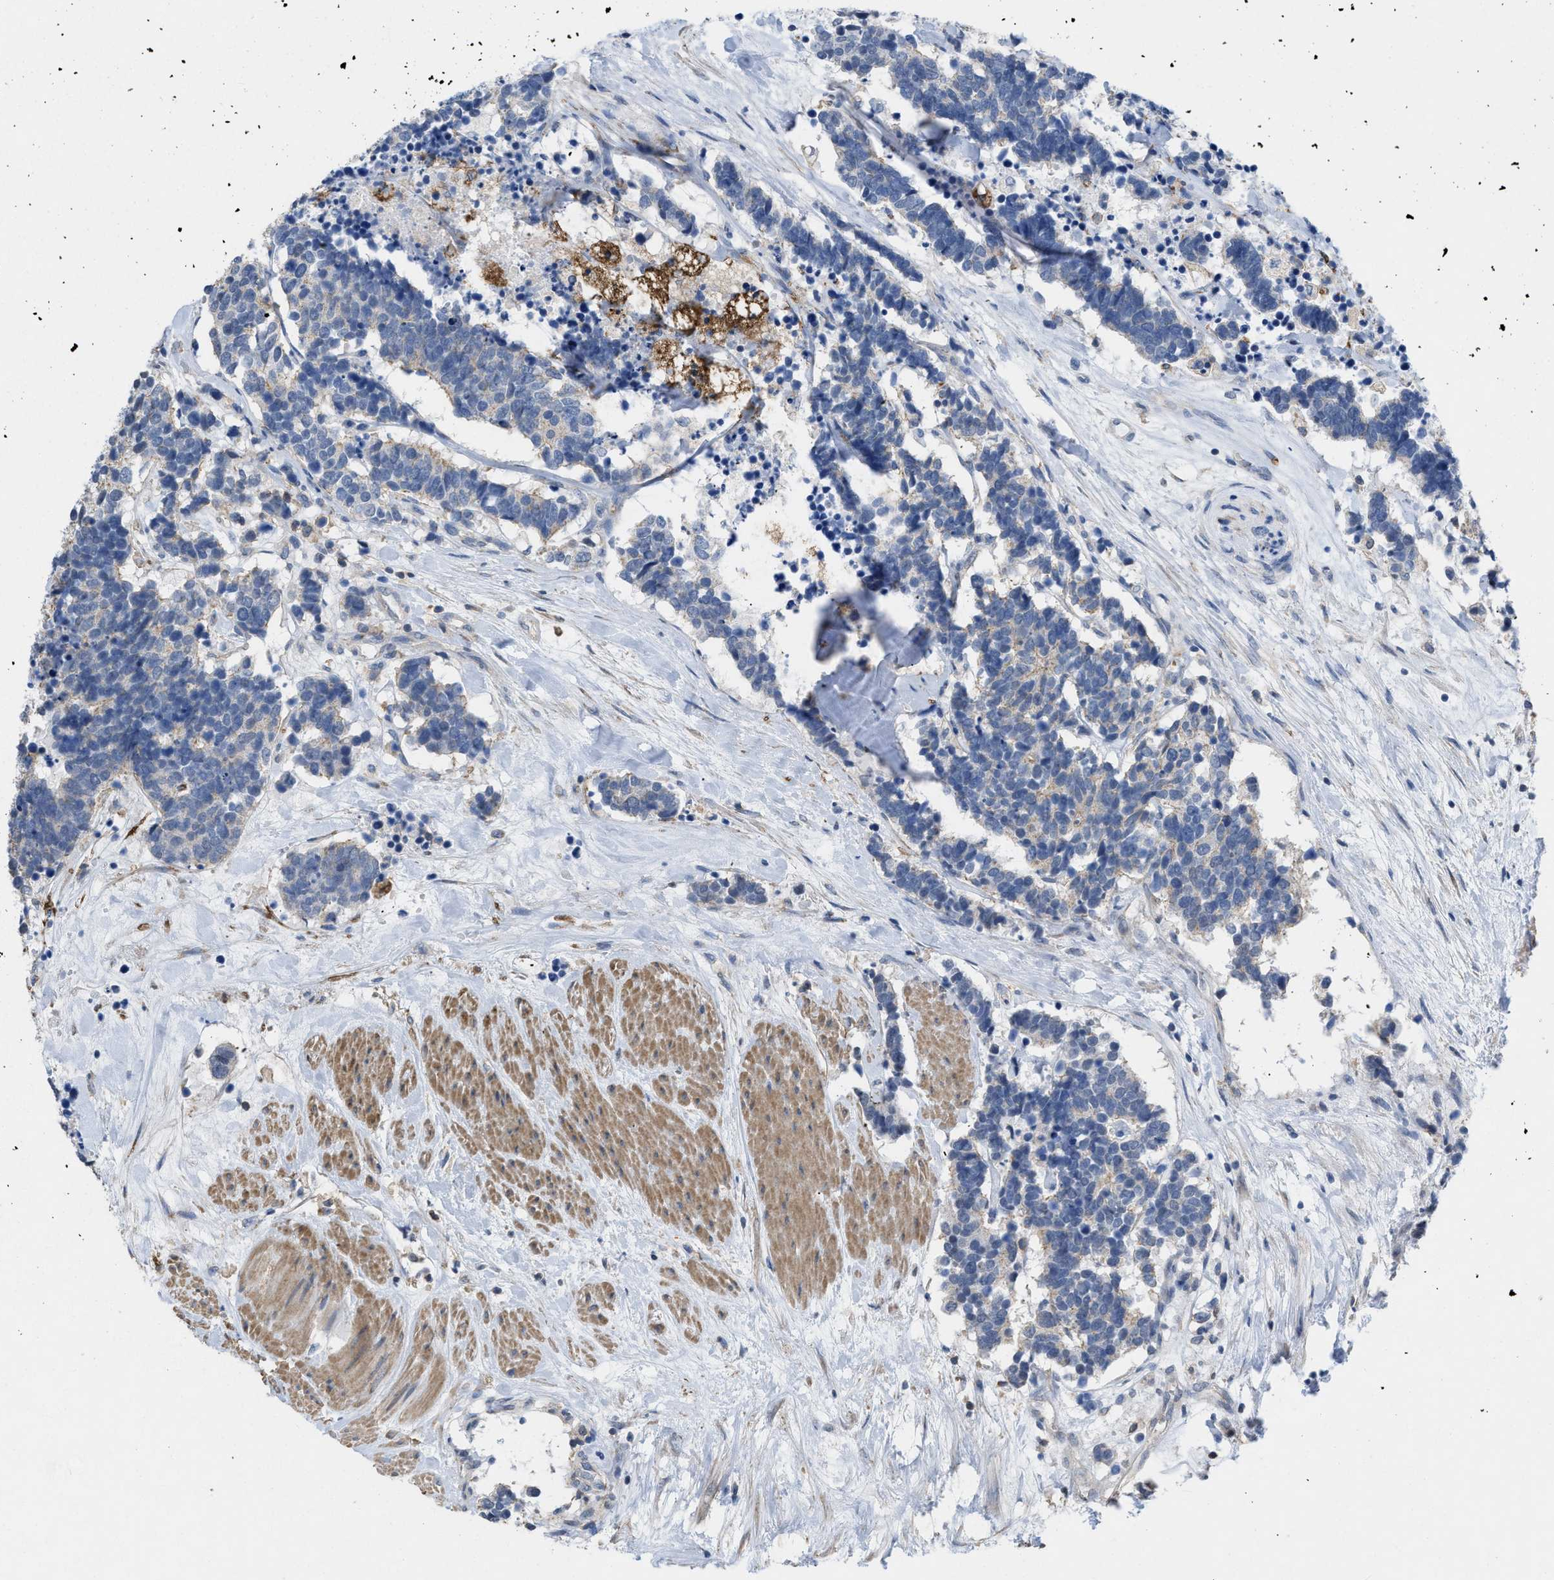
{"staining": {"intensity": "negative", "quantity": "none", "location": "none"}, "tissue": "carcinoid", "cell_type": "Tumor cells", "image_type": "cancer", "snomed": [{"axis": "morphology", "description": "Carcinoma, NOS"}, {"axis": "morphology", "description": "Carcinoid, malignant, NOS"}, {"axis": "topography", "description": "Urinary bladder"}], "caption": "Tumor cells are negative for protein expression in human carcinoma.", "gene": "TMEM131", "patient": {"sex": "male", "age": 57}}